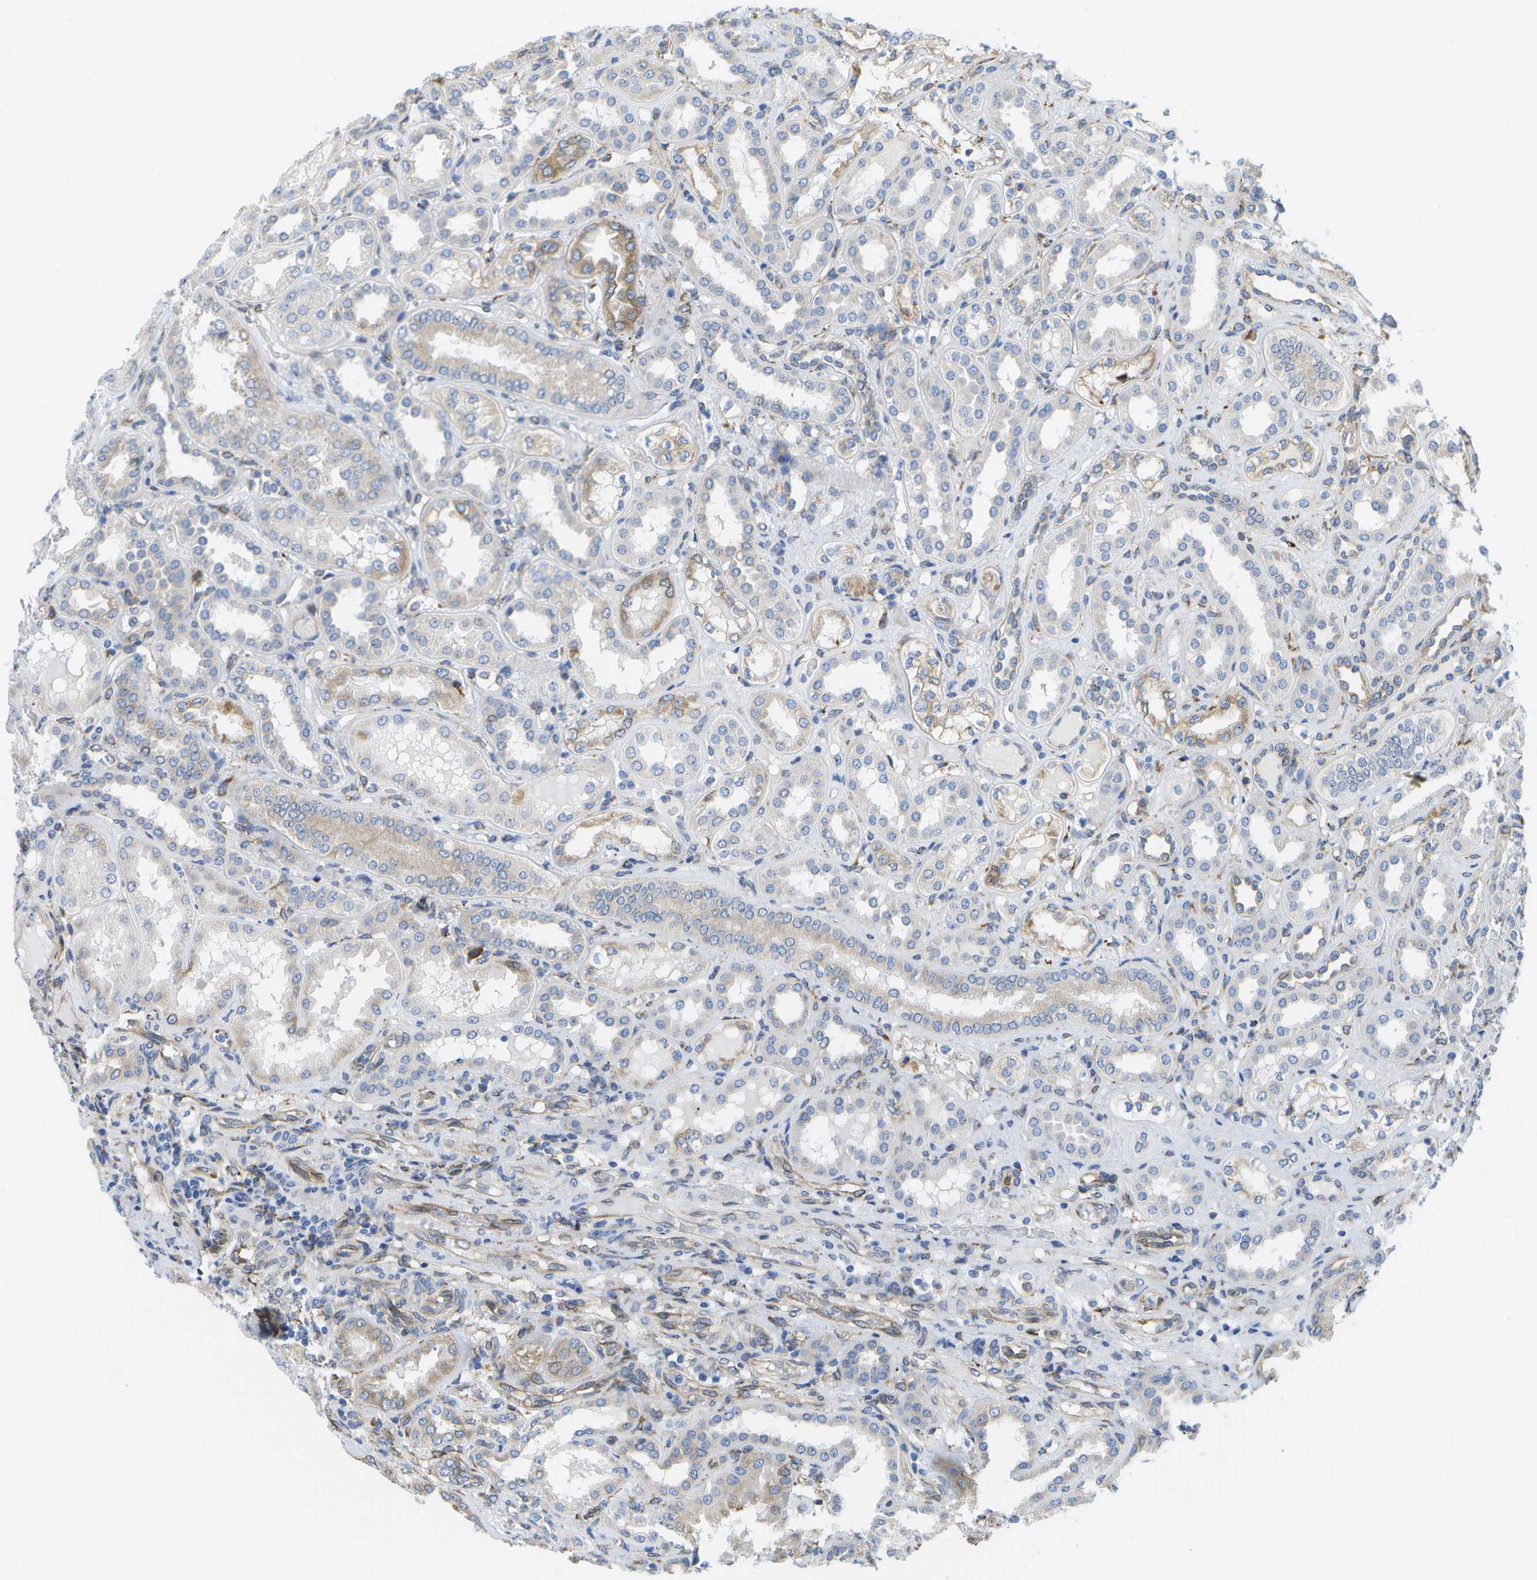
{"staining": {"intensity": "moderate", "quantity": "<25%", "location": "cytoplasmic/membranous"}, "tissue": "kidney", "cell_type": "Cells in glomeruli", "image_type": "normal", "snomed": [{"axis": "morphology", "description": "Normal tissue, NOS"}, {"axis": "topography", "description": "Kidney"}], "caption": "Kidney stained with a brown dye demonstrates moderate cytoplasmic/membranous positive expression in about <25% of cells in glomeruli.", "gene": "ZDHHC17", "patient": {"sex": "female", "age": 56}}